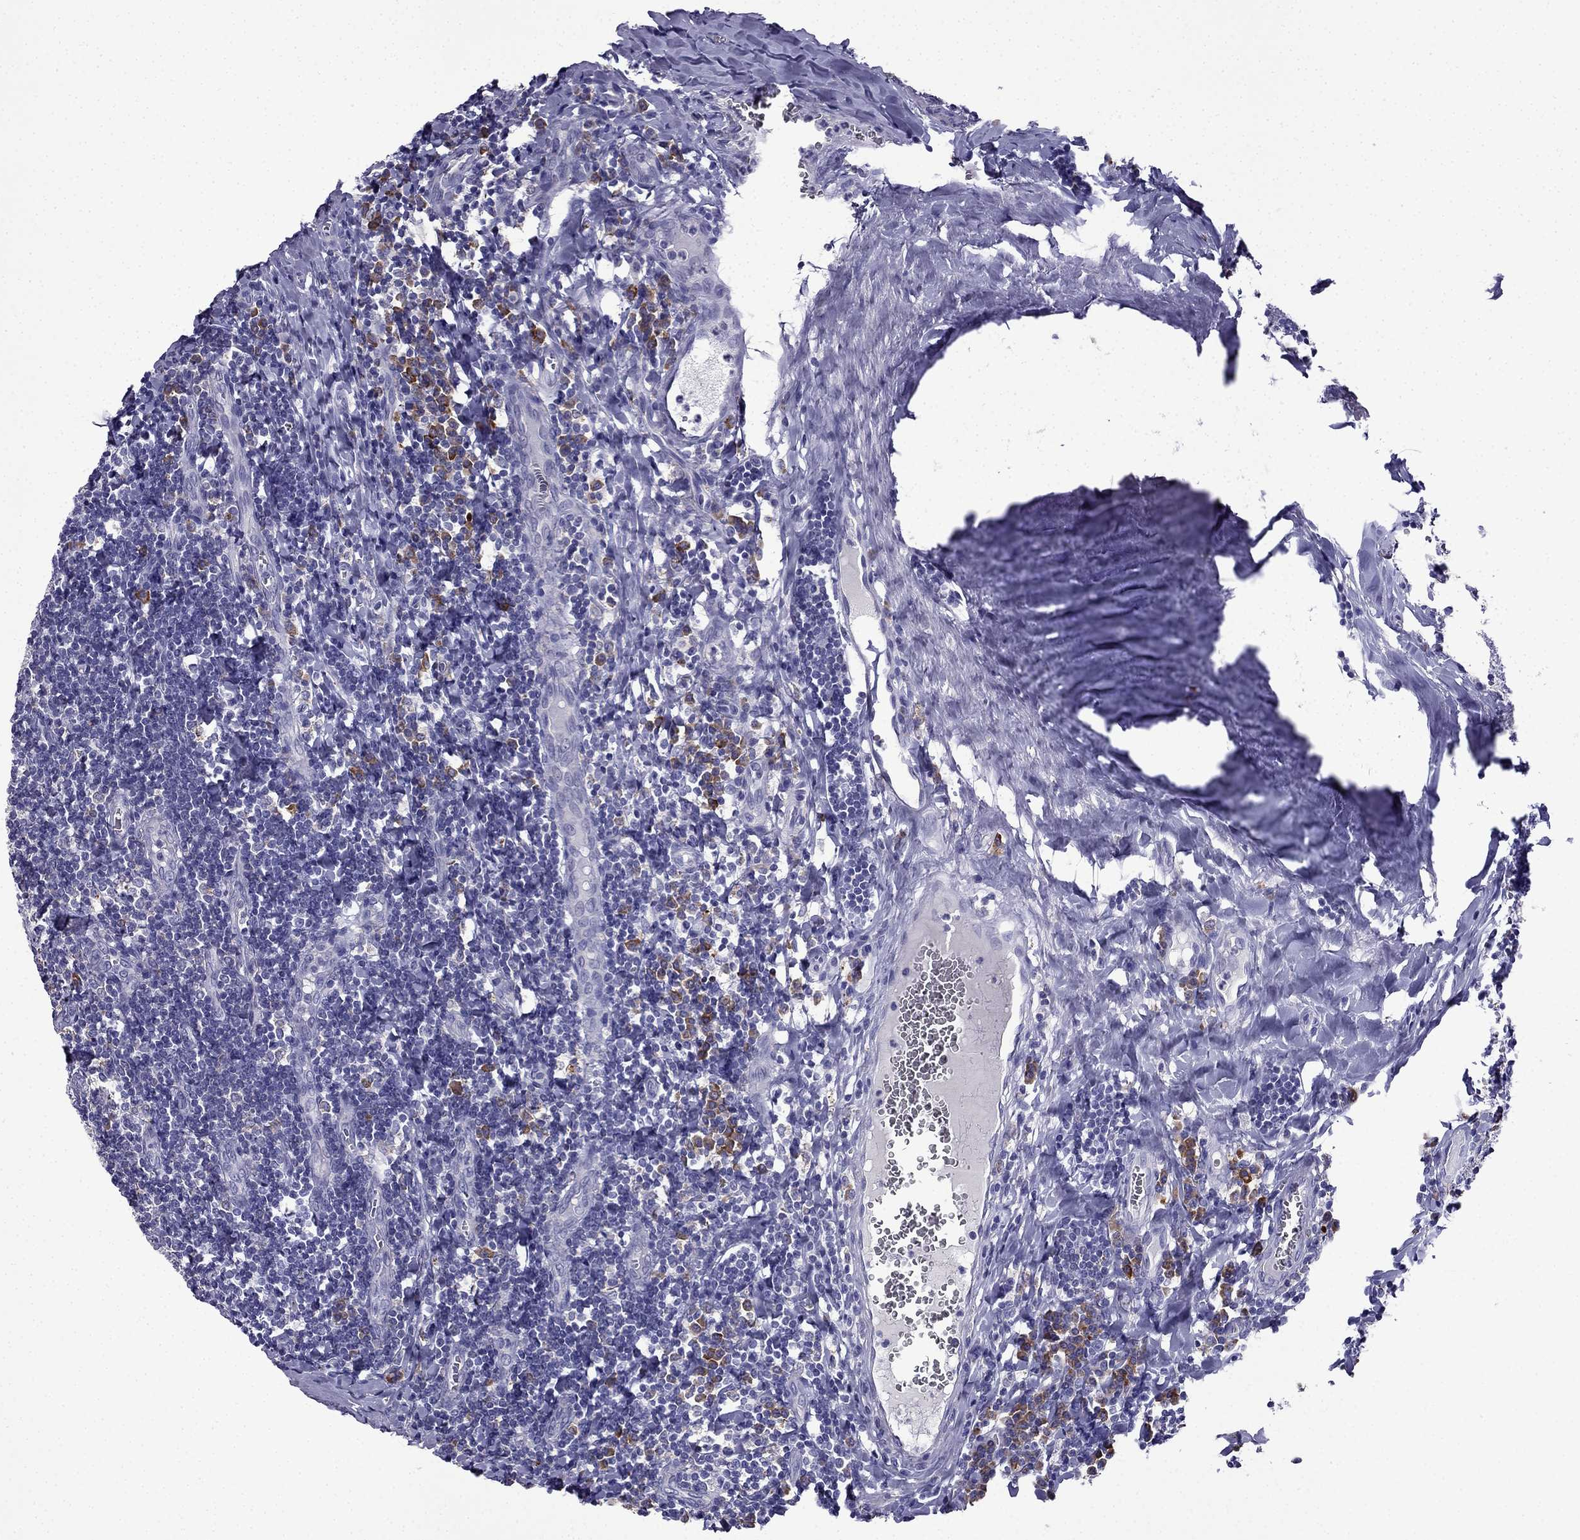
{"staining": {"intensity": "strong", "quantity": "<25%", "location": "cytoplasmic/membranous"}, "tissue": "tonsil", "cell_type": "Germinal center cells", "image_type": "normal", "snomed": [{"axis": "morphology", "description": "Normal tissue, NOS"}, {"axis": "morphology", "description": "Inflammation, NOS"}, {"axis": "topography", "description": "Tonsil"}], "caption": "This image shows unremarkable tonsil stained with IHC to label a protein in brown. The cytoplasmic/membranous of germinal center cells show strong positivity for the protein. Nuclei are counter-stained blue.", "gene": "TSSK4", "patient": {"sex": "female", "age": 31}}